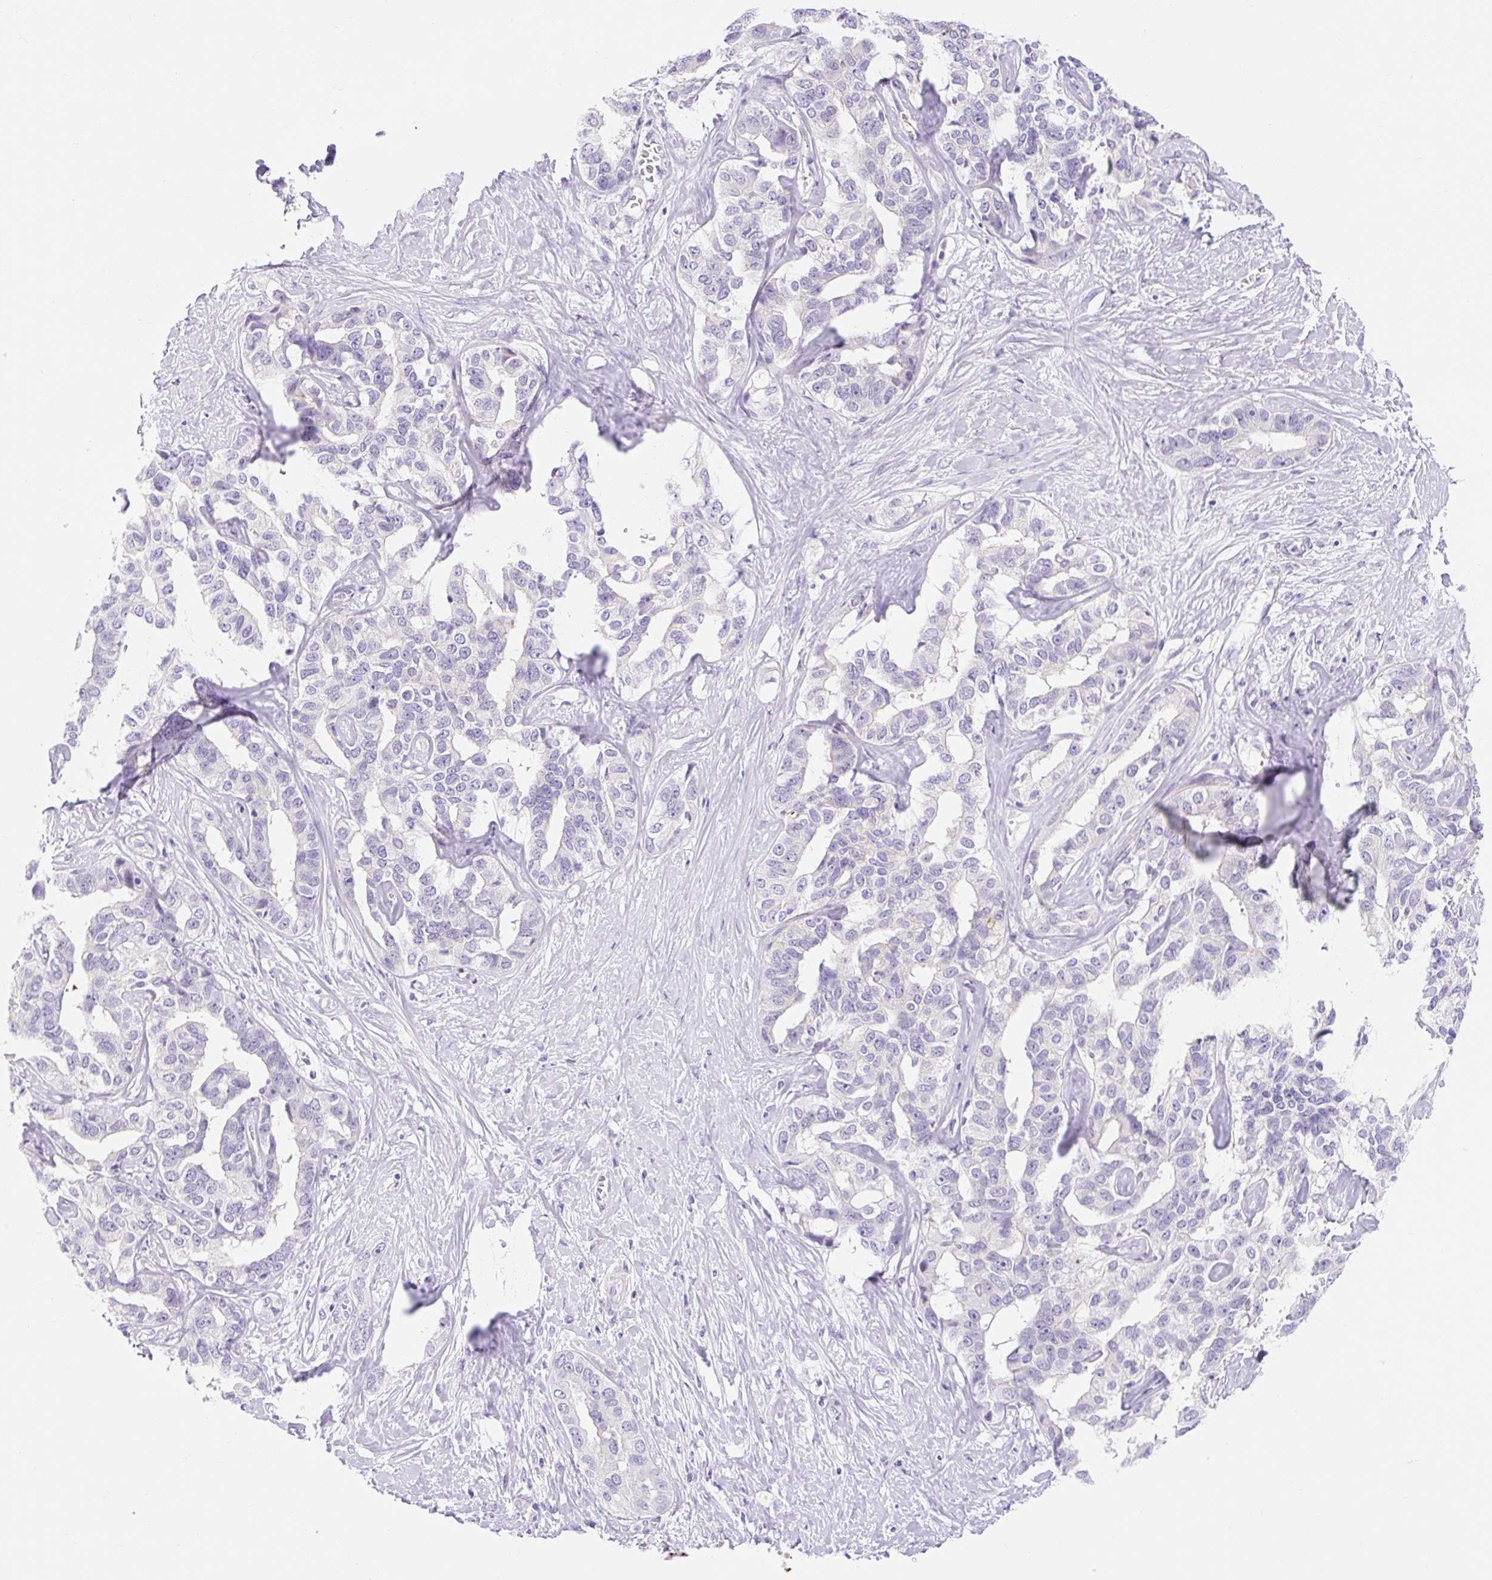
{"staining": {"intensity": "negative", "quantity": "none", "location": "none"}, "tissue": "liver cancer", "cell_type": "Tumor cells", "image_type": "cancer", "snomed": [{"axis": "morphology", "description": "Cholangiocarcinoma"}, {"axis": "topography", "description": "Liver"}], "caption": "A histopathology image of liver cancer stained for a protein demonstrates no brown staining in tumor cells.", "gene": "SLC28A1", "patient": {"sex": "male", "age": 59}}